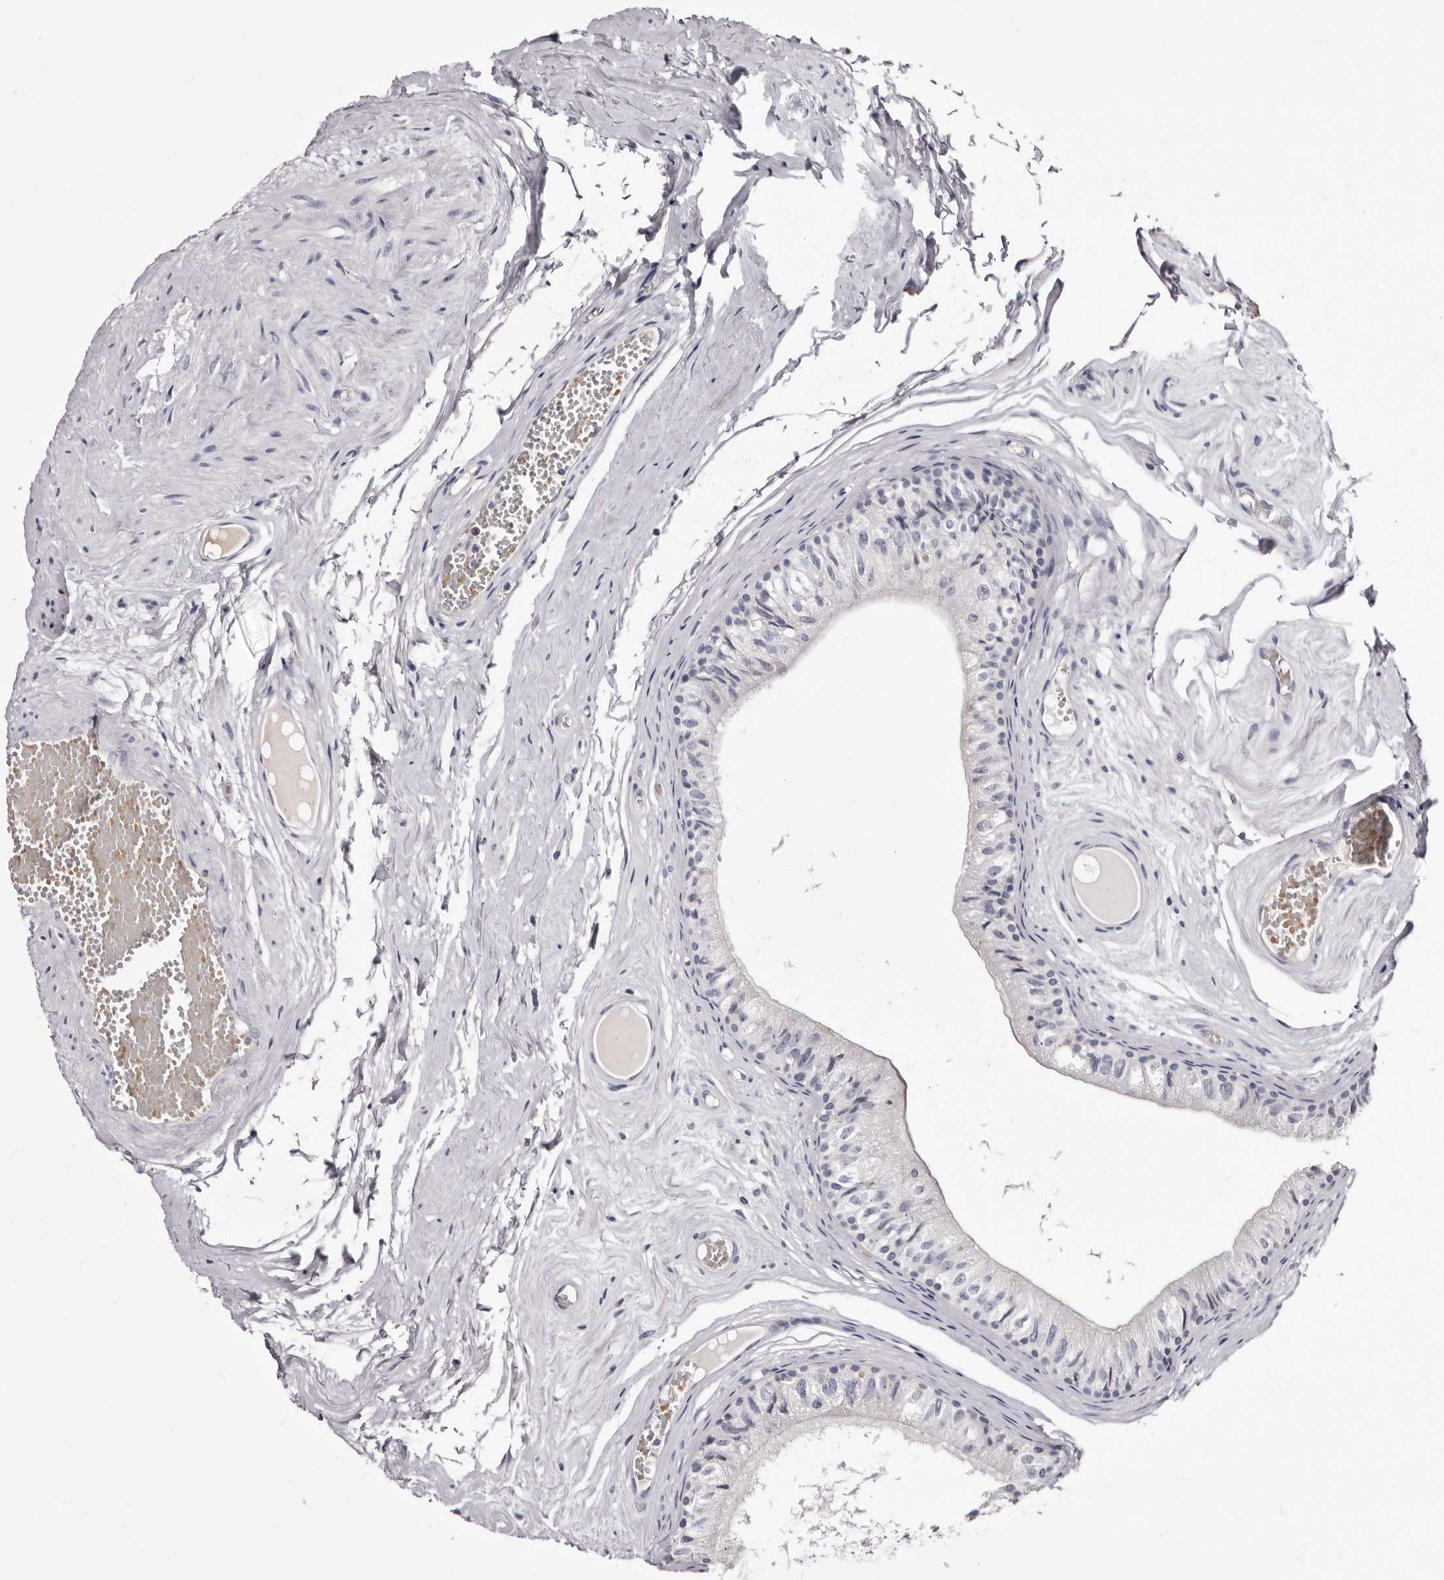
{"staining": {"intensity": "negative", "quantity": "none", "location": "none"}, "tissue": "epididymis", "cell_type": "Glandular cells", "image_type": "normal", "snomed": [{"axis": "morphology", "description": "Normal tissue, NOS"}, {"axis": "topography", "description": "Epididymis"}], "caption": "DAB immunohistochemical staining of benign human epididymis reveals no significant expression in glandular cells. (DAB immunohistochemistry visualized using brightfield microscopy, high magnification).", "gene": "BPGM", "patient": {"sex": "male", "age": 79}}